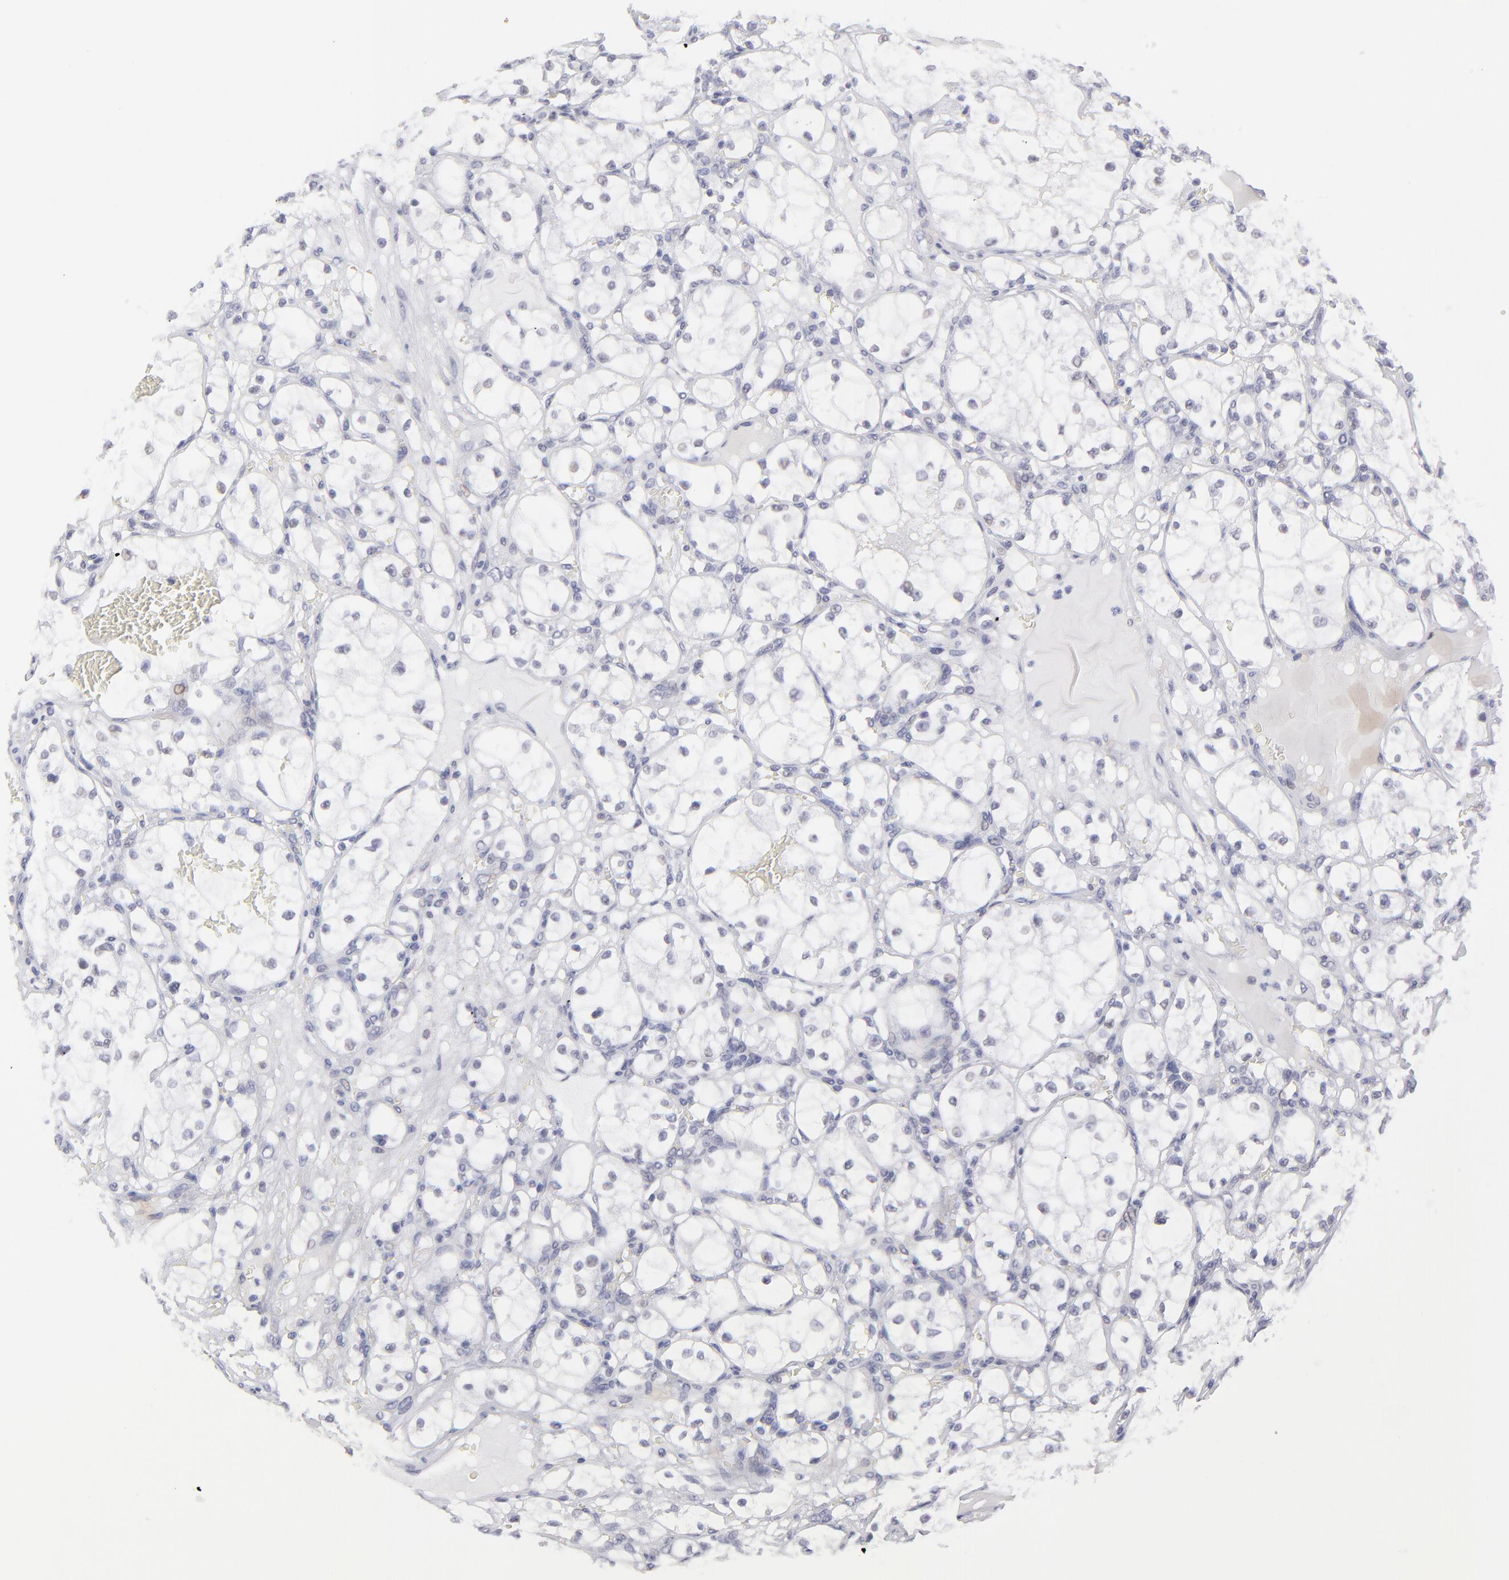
{"staining": {"intensity": "negative", "quantity": "none", "location": "none"}, "tissue": "renal cancer", "cell_type": "Tumor cells", "image_type": "cancer", "snomed": [{"axis": "morphology", "description": "Adenocarcinoma, NOS"}, {"axis": "topography", "description": "Kidney"}], "caption": "Immunohistochemical staining of adenocarcinoma (renal) demonstrates no significant expression in tumor cells. (Stains: DAB (3,3'-diaminobenzidine) IHC with hematoxylin counter stain, Microscopy: brightfield microscopy at high magnification).", "gene": "ALDOB", "patient": {"sex": "male", "age": 61}}